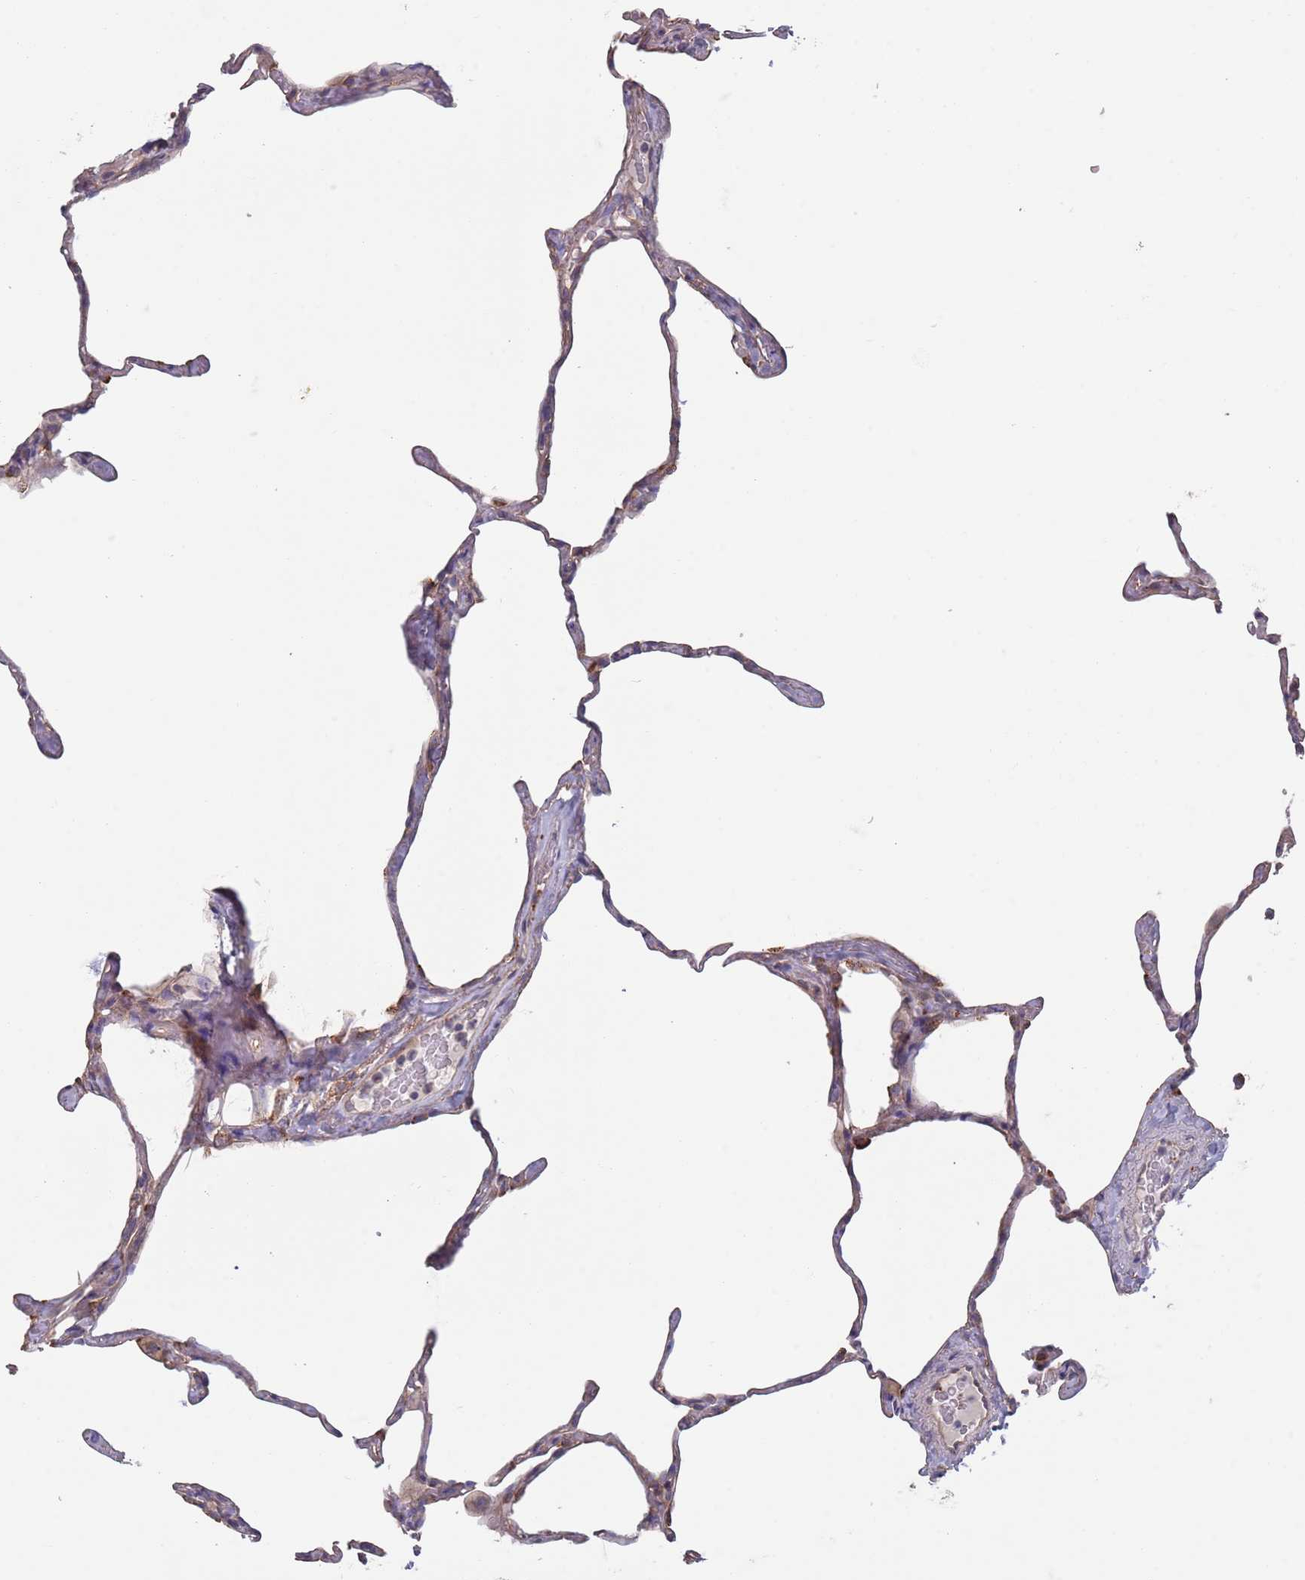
{"staining": {"intensity": "weak", "quantity": "<25%", "location": "cytoplasmic/membranous"}, "tissue": "lung", "cell_type": "Alveolar cells", "image_type": "normal", "snomed": [{"axis": "morphology", "description": "Normal tissue, NOS"}, {"axis": "topography", "description": "Lung"}], "caption": "An immunohistochemistry (IHC) micrograph of normal lung is shown. There is no staining in alveolar cells of lung.", "gene": "APPL2", "patient": {"sex": "male", "age": 65}}